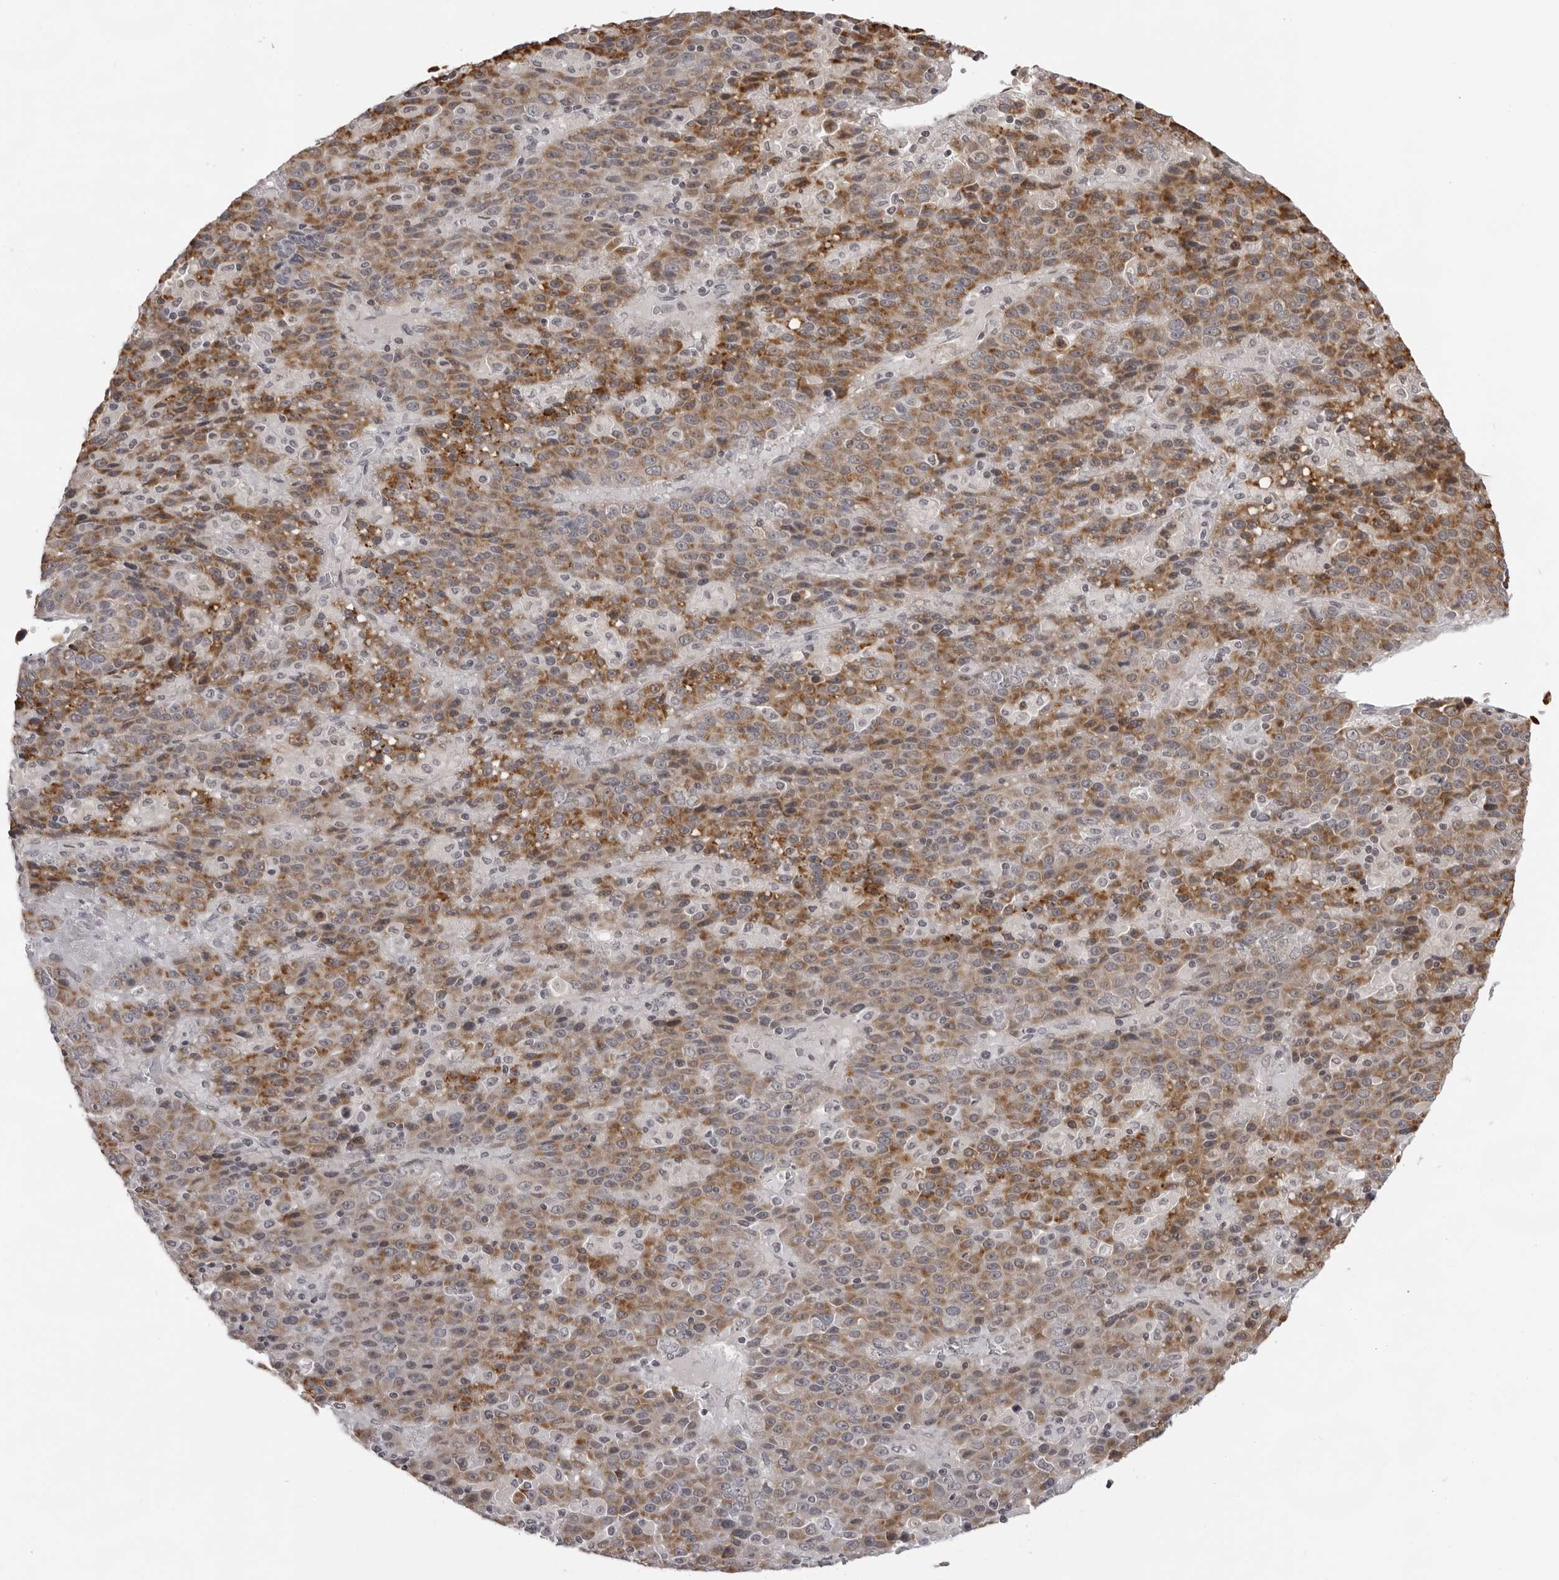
{"staining": {"intensity": "moderate", "quantity": ">75%", "location": "cytoplasmic/membranous"}, "tissue": "liver cancer", "cell_type": "Tumor cells", "image_type": "cancer", "snomed": [{"axis": "morphology", "description": "Carcinoma, Hepatocellular, NOS"}, {"axis": "topography", "description": "Liver"}], "caption": "Immunohistochemical staining of liver cancer (hepatocellular carcinoma) reveals medium levels of moderate cytoplasmic/membranous protein expression in approximately >75% of tumor cells. (IHC, brightfield microscopy, high magnification).", "gene": "ACP6", "patient": {"sex": "female", "age": 53}}